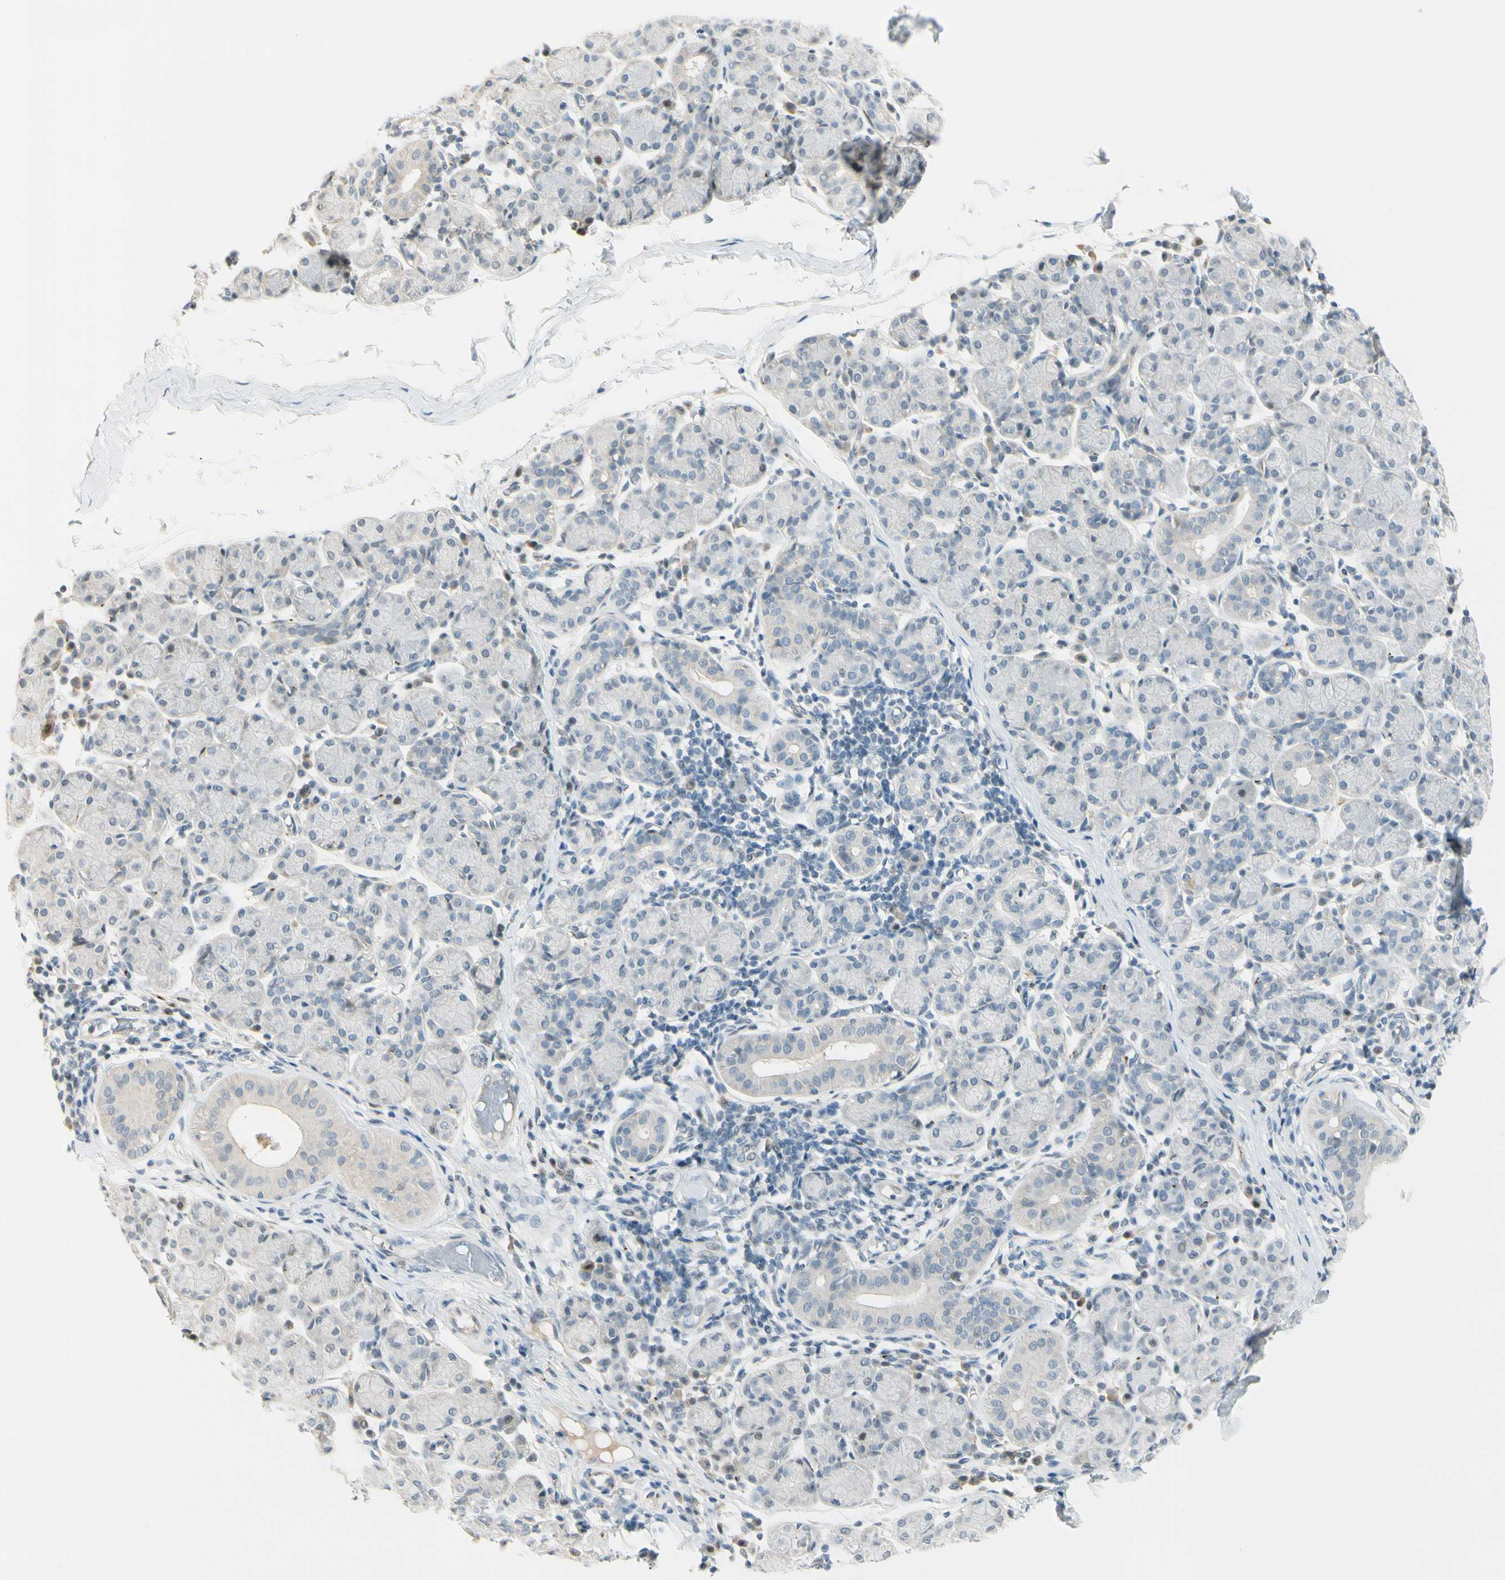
{"staining": {"intensity": "negative", "quantity": "none", "location": "none"}, "tissue": "salivary gland", "cell_type": "Glandular cells", "image_type": "normal", "snomed": [{"axis": "morphology", "description": "Normal tissue, NOS"}, {"axis": "morphology", "description": "Inflammation, NOS"}, {"axis": "topography", "description": "Lymph node"}, {"axis": "topography", "description": "Salivary gland"}], "caption": "The immunohistochemistry micrograph has no significant positivity in glandular cells of salivary gland.", "gene": "B4GALNT1", "patient": {"sex": "male", "age": 3}}